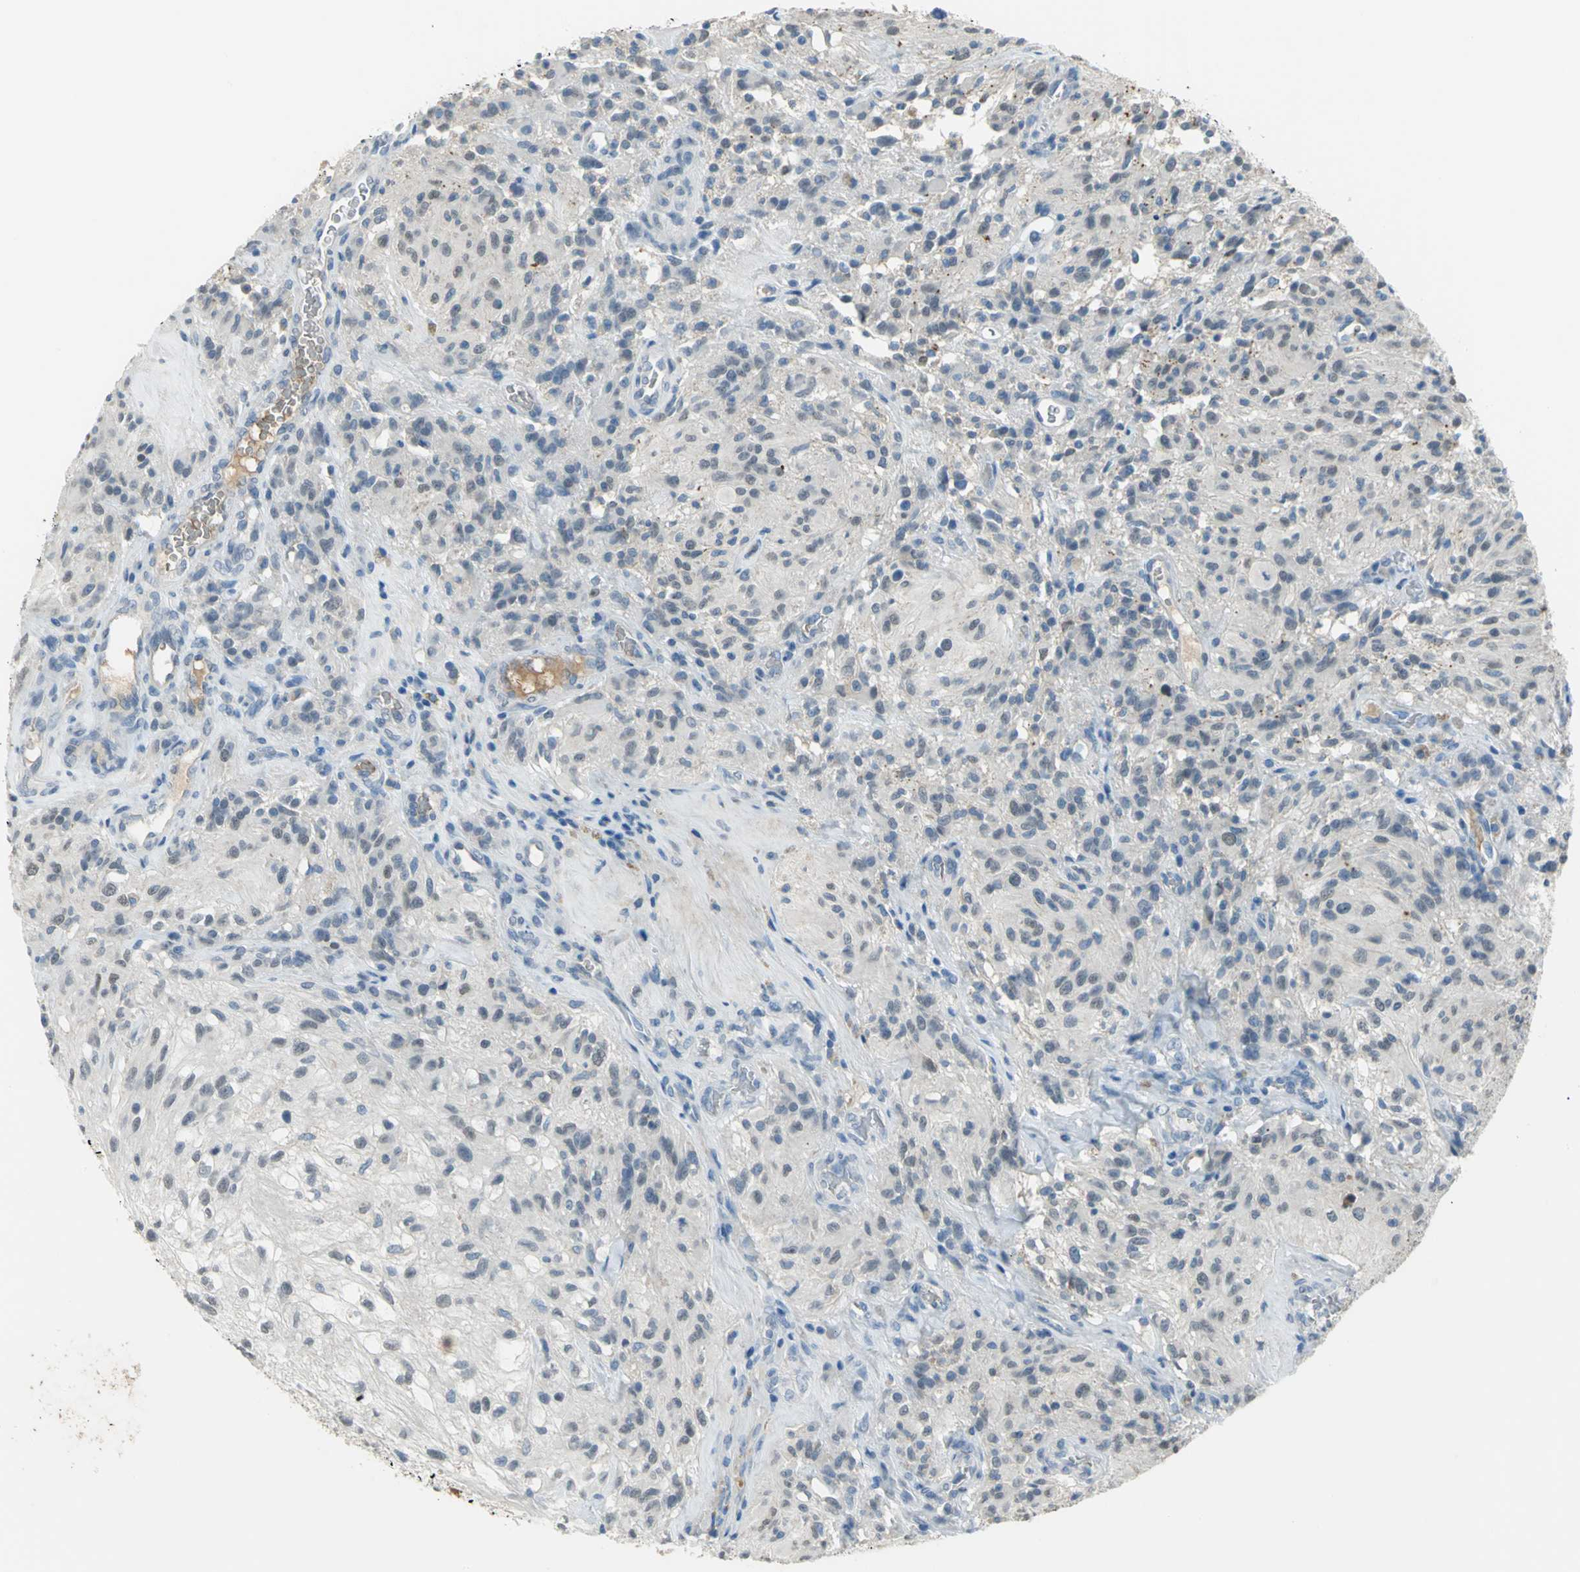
{"staining": {"intensity": "weak", "quantity": "<25%", "location": "nuclear"}, "tissue": "glioma", "cell_type": "Tumor cells", "image_type": "cancer", "snomed": [{"axis": "morphology", "description": "Normal tissue, NOS"}, {"axis": "morphology", "description": "Glioma, malignant, High grade"}, {"axis": "topography", "description": "Cerebral cortex"}], "caption": "This micrograph is of glioma stained with IHC to label a protein in brown with the nuclei are counter-stained blue. There is no positivity in tumor cells.", "gene": "ZIC1", "patient": {"sex": "male", "age": 56}}